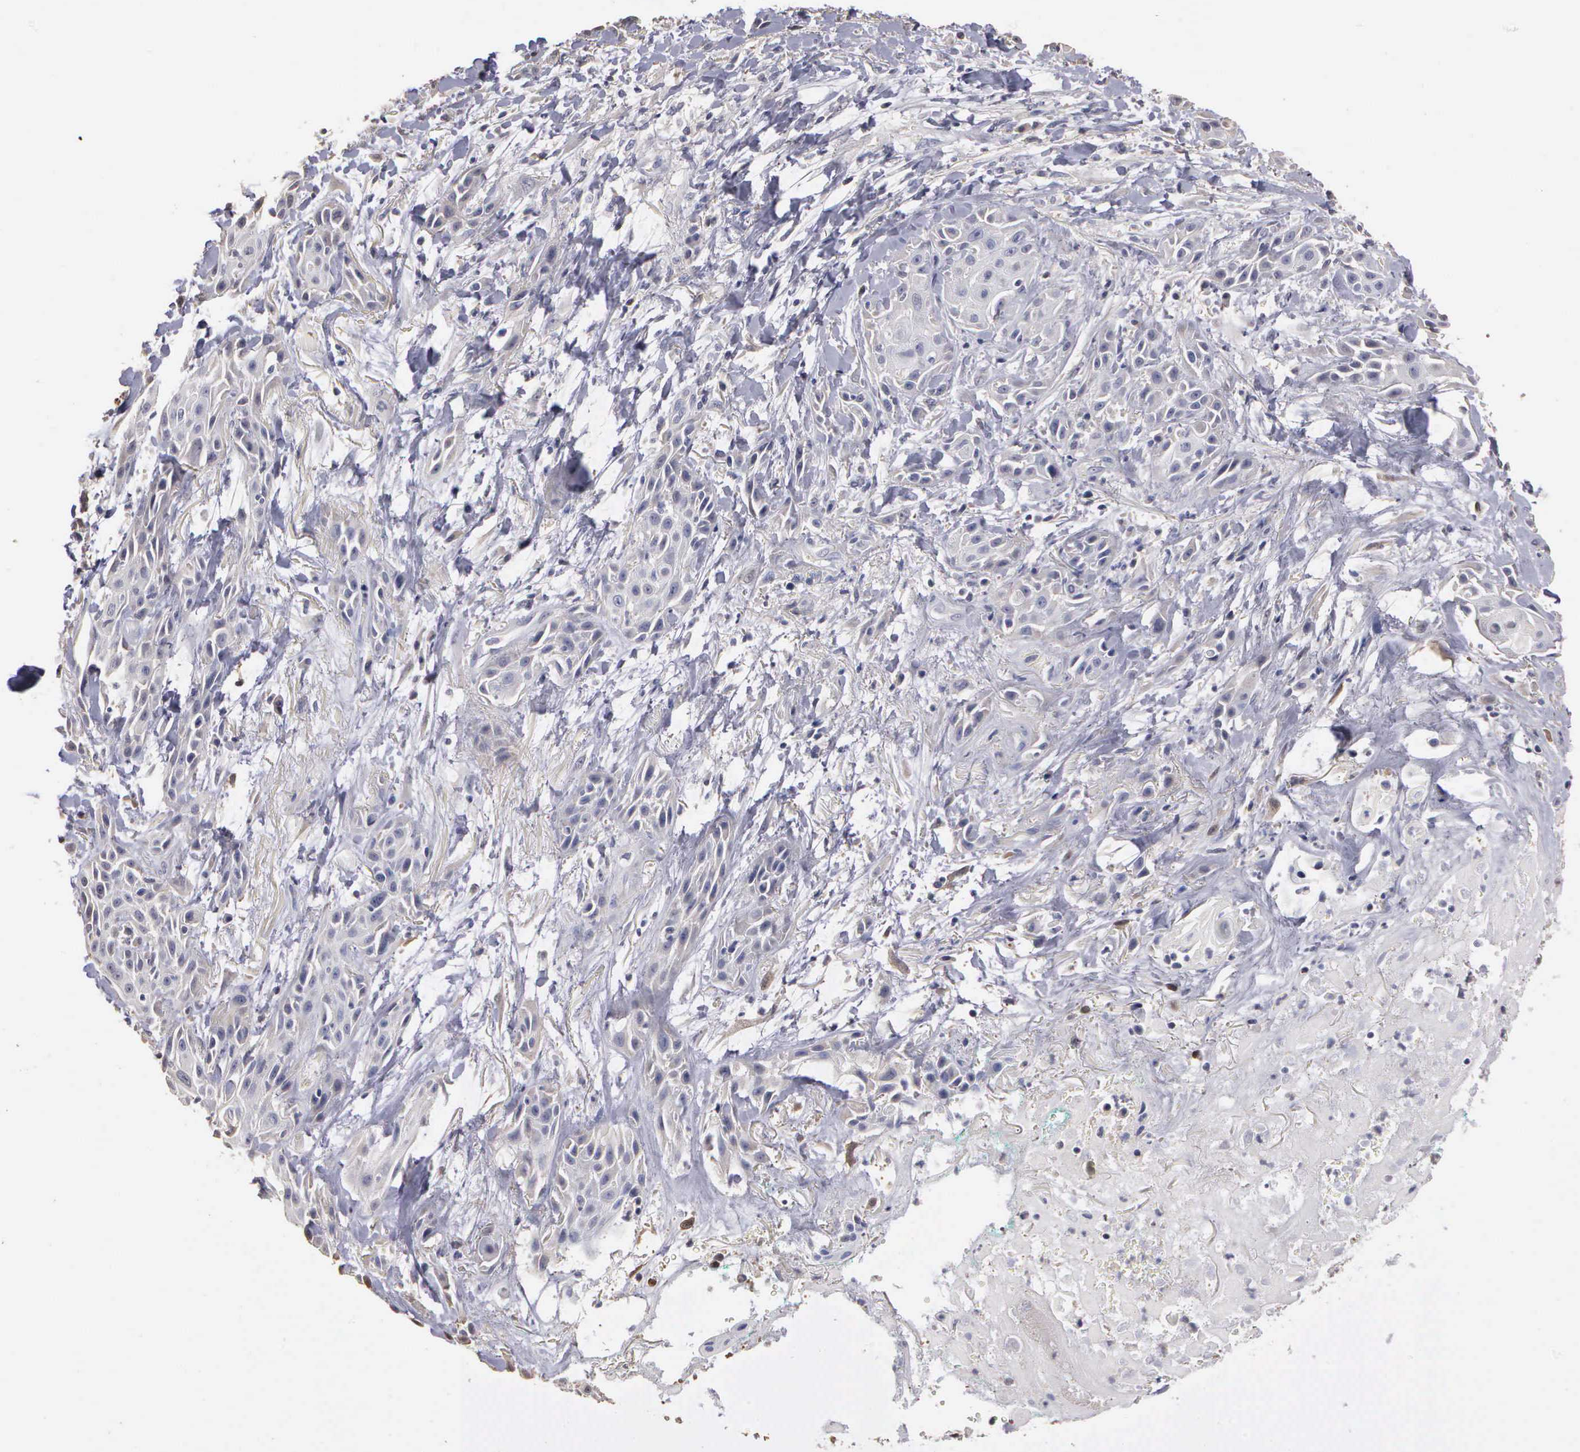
{"staining": {"intensity": "negative", "quantity": "none", "location": "none"}, "tissue": "skin cancer", "cell_type": "Tumor cells", "image_type": "cancer", "snomed": [{"axis": "morphology", "description": "Squamous cell carcinoma, NOS"}, {"axis": "topography", "description": "Skin"}, {"axis": "topography", "description": "Anal"}], "caption": "An image of skin cancer stained for a protein shows no brown staining in tumor cells.", "gene": "ENO3", "patient": {"sex": "male", "age": 64}}